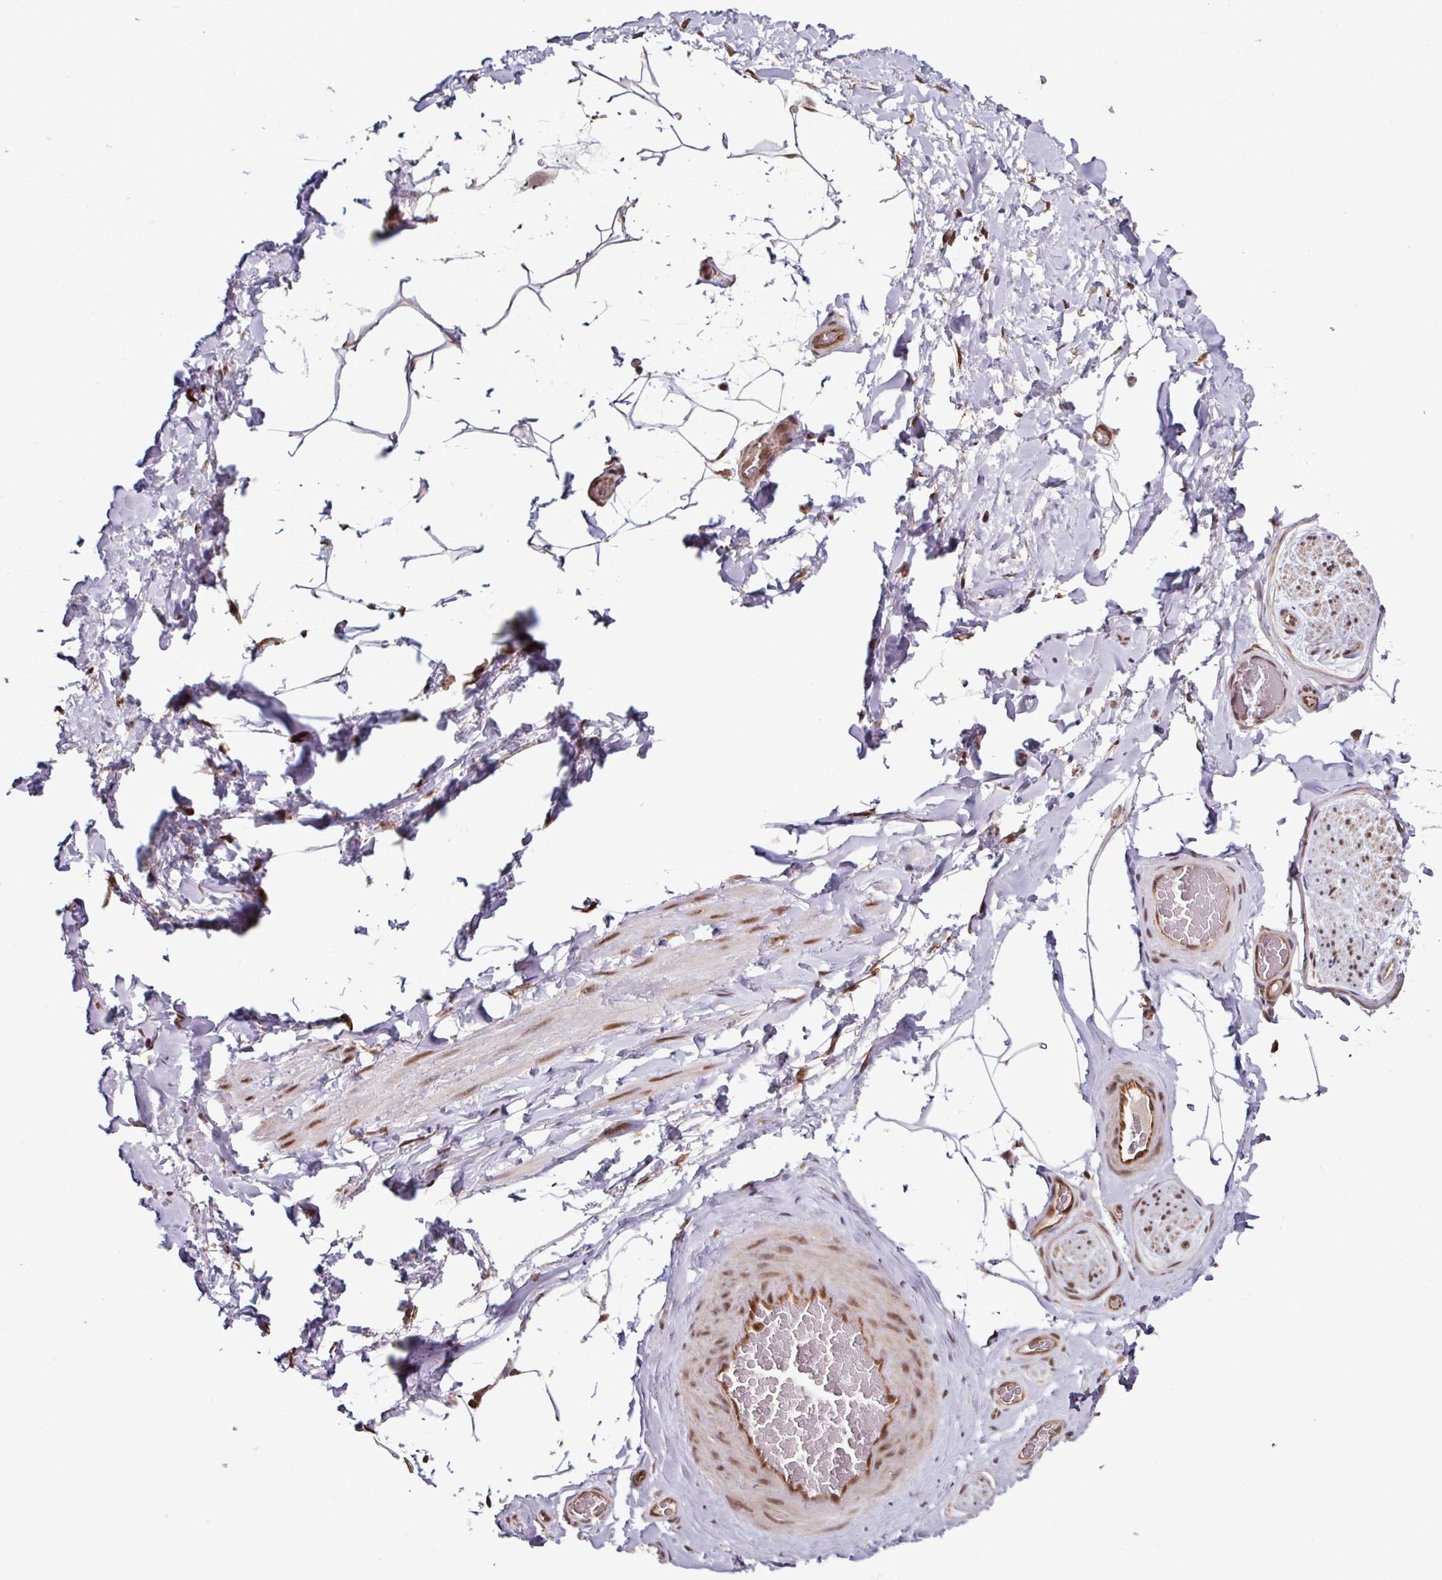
{"staining": {"intensity": "moderate", "quantity": ">75%", "location": "nuclear"}, "tissue": "adipose tissue", "cell_type": "Adipocytes", "image_type": "normal", "snomed": [{"axis": "morphology", "description": "Normal tissue, NOS"}, {"axis": "topography", "description": "Vascular tissue"}, {"axis": "topography", "description": "Peripheral nerve tissue"}], "caption": "This histopathology image displays immunohistochemistry staining of normal adipose tissue, with medium moderate nuclear positivity in approximately >75% of adipocytes.", "gene": "MORF4L2", "patient": {"sex": "male", "age": 41}}